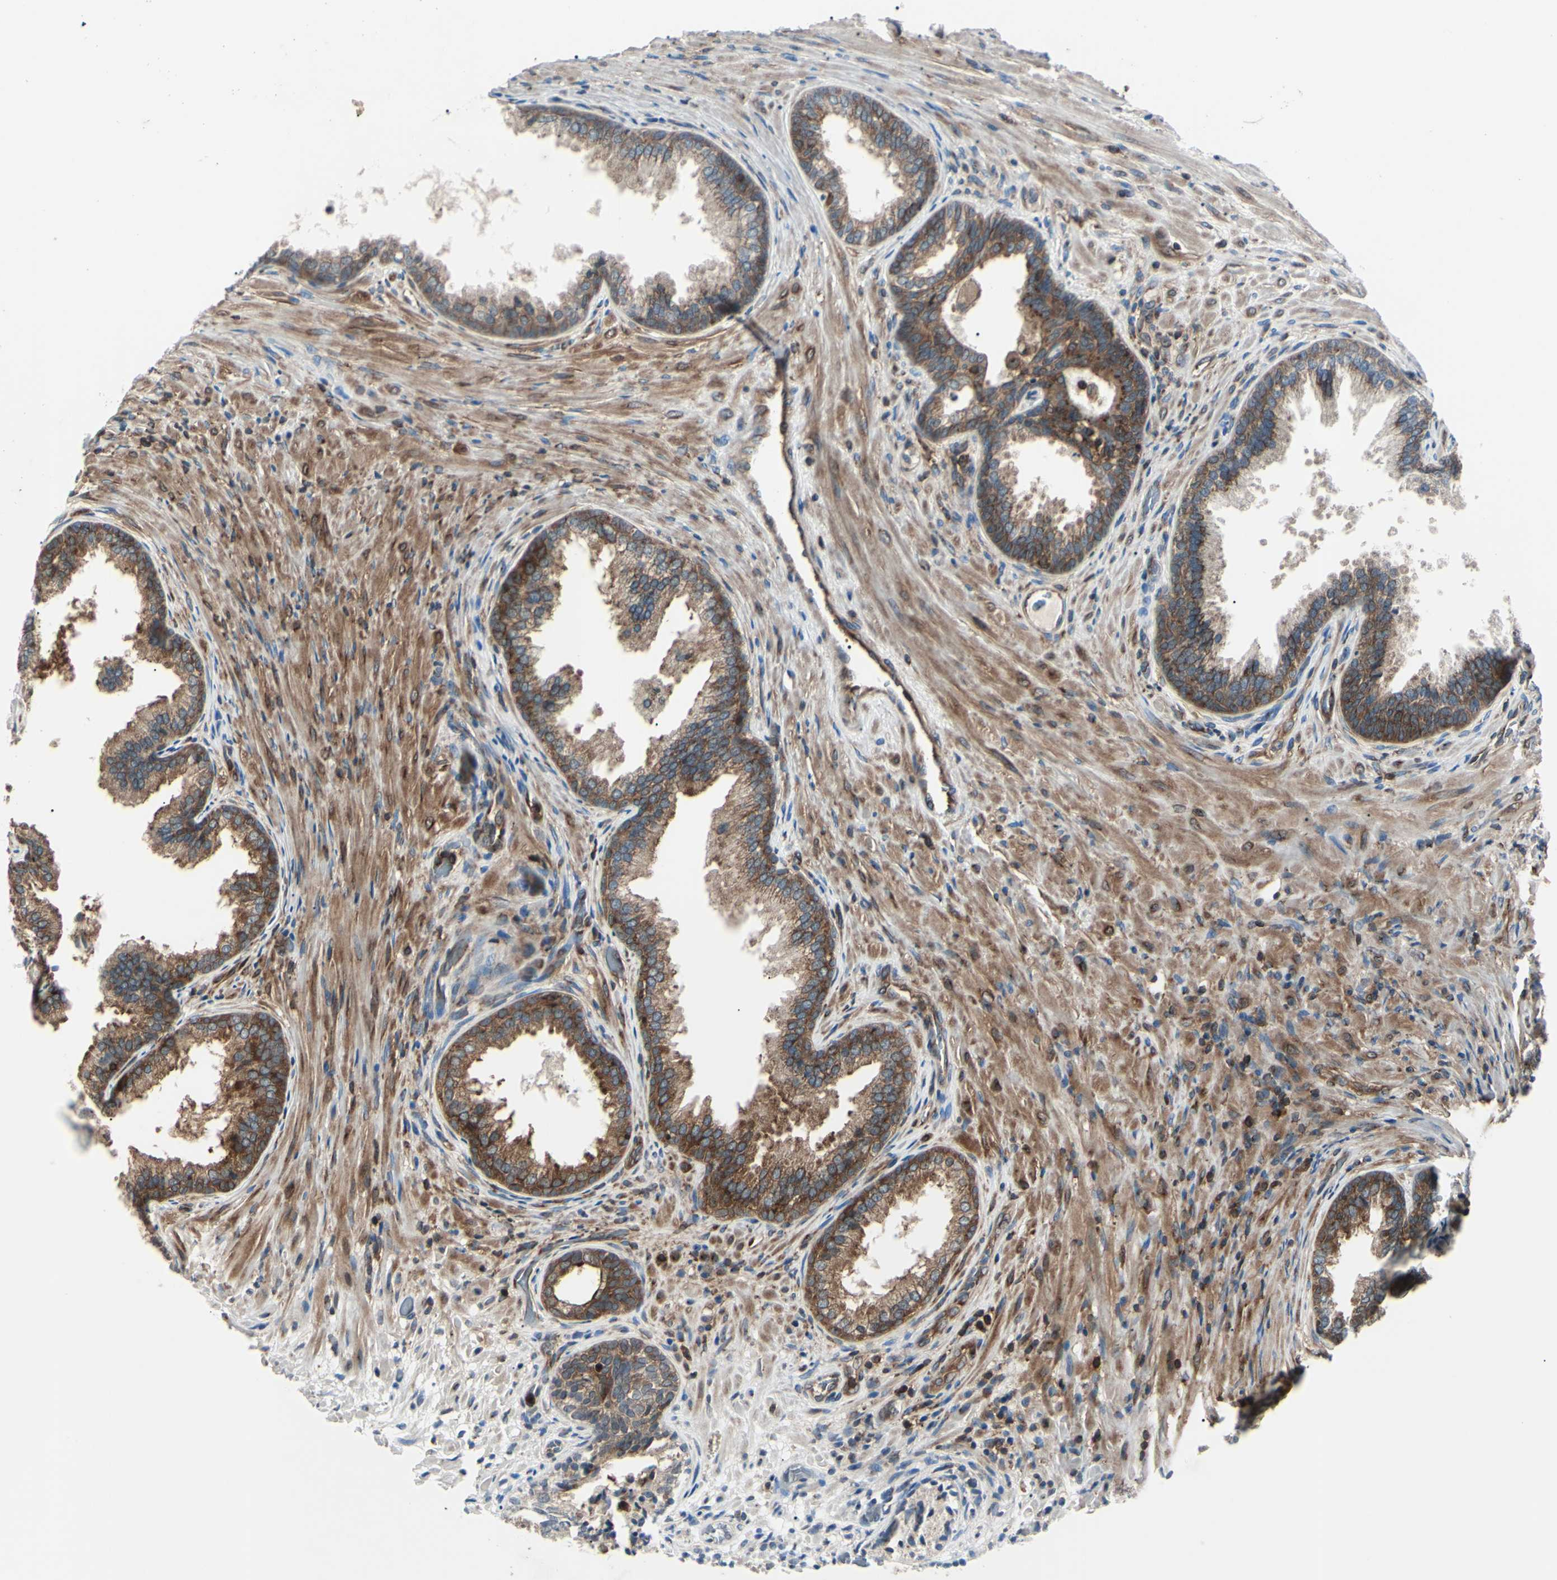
{"staining": {"intensity": "moderate", "quantity": ">75%", "location": "cytoplasmic/membranous"}, "tissue": "prostate", "cell_type": "Glandular cells", "image_type": "normal", "snomed": [{"axis": "morphology", "description": "Normal tissue, NOS"}, {"axis": "topography", "description": "Prostate"}], "caption": "Protein analysis of benign prostate exhibits moderate cytoplasmic/membranous staining in about >75% of glandular cells. Nuclei are stained in blue.", "gene": "MAPRE1", "patient": {"sex": "male", "age": 76}}